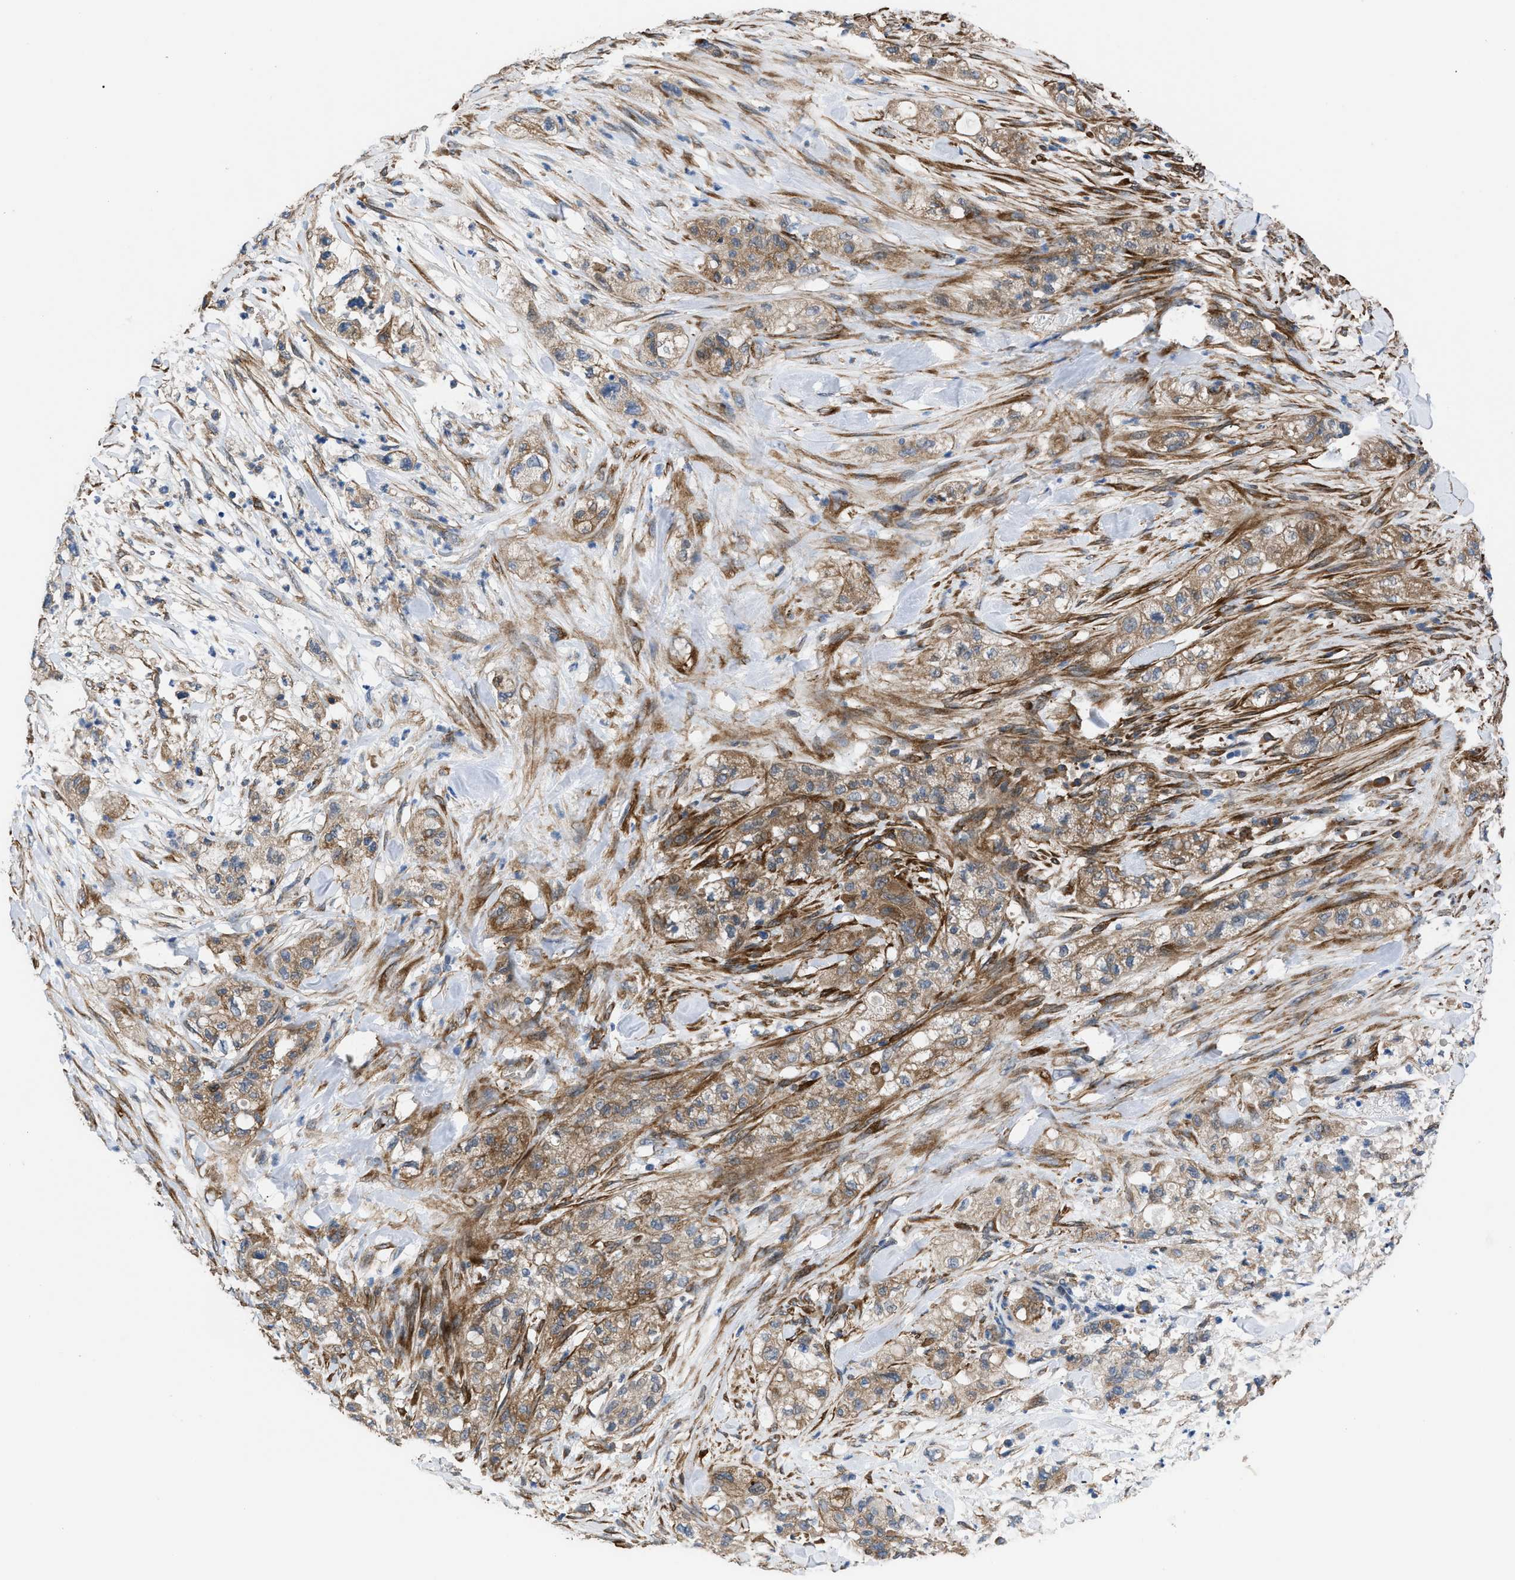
{"staining": {"intensity": "moderate", "quantity": ">75%", "location": "cytoplasmic/membranous"}, "tissue": "pancreatic cancer", "cell_type": "Tumor cells", "image_type": "cancer", "snomed": [{"axis": "morphology", "description": "Adenocarcinoma, NOS"}, {"axis": "topography", "description": "Pancreas"}], "caption": "Protein expression analysis of human pancreatic cancer reveals moderate cytoplasmic/membranous positivity in approximately >75% of tumor cells.", "gene": "MYO10", "patient": {"sex": "female", "age": 78}}